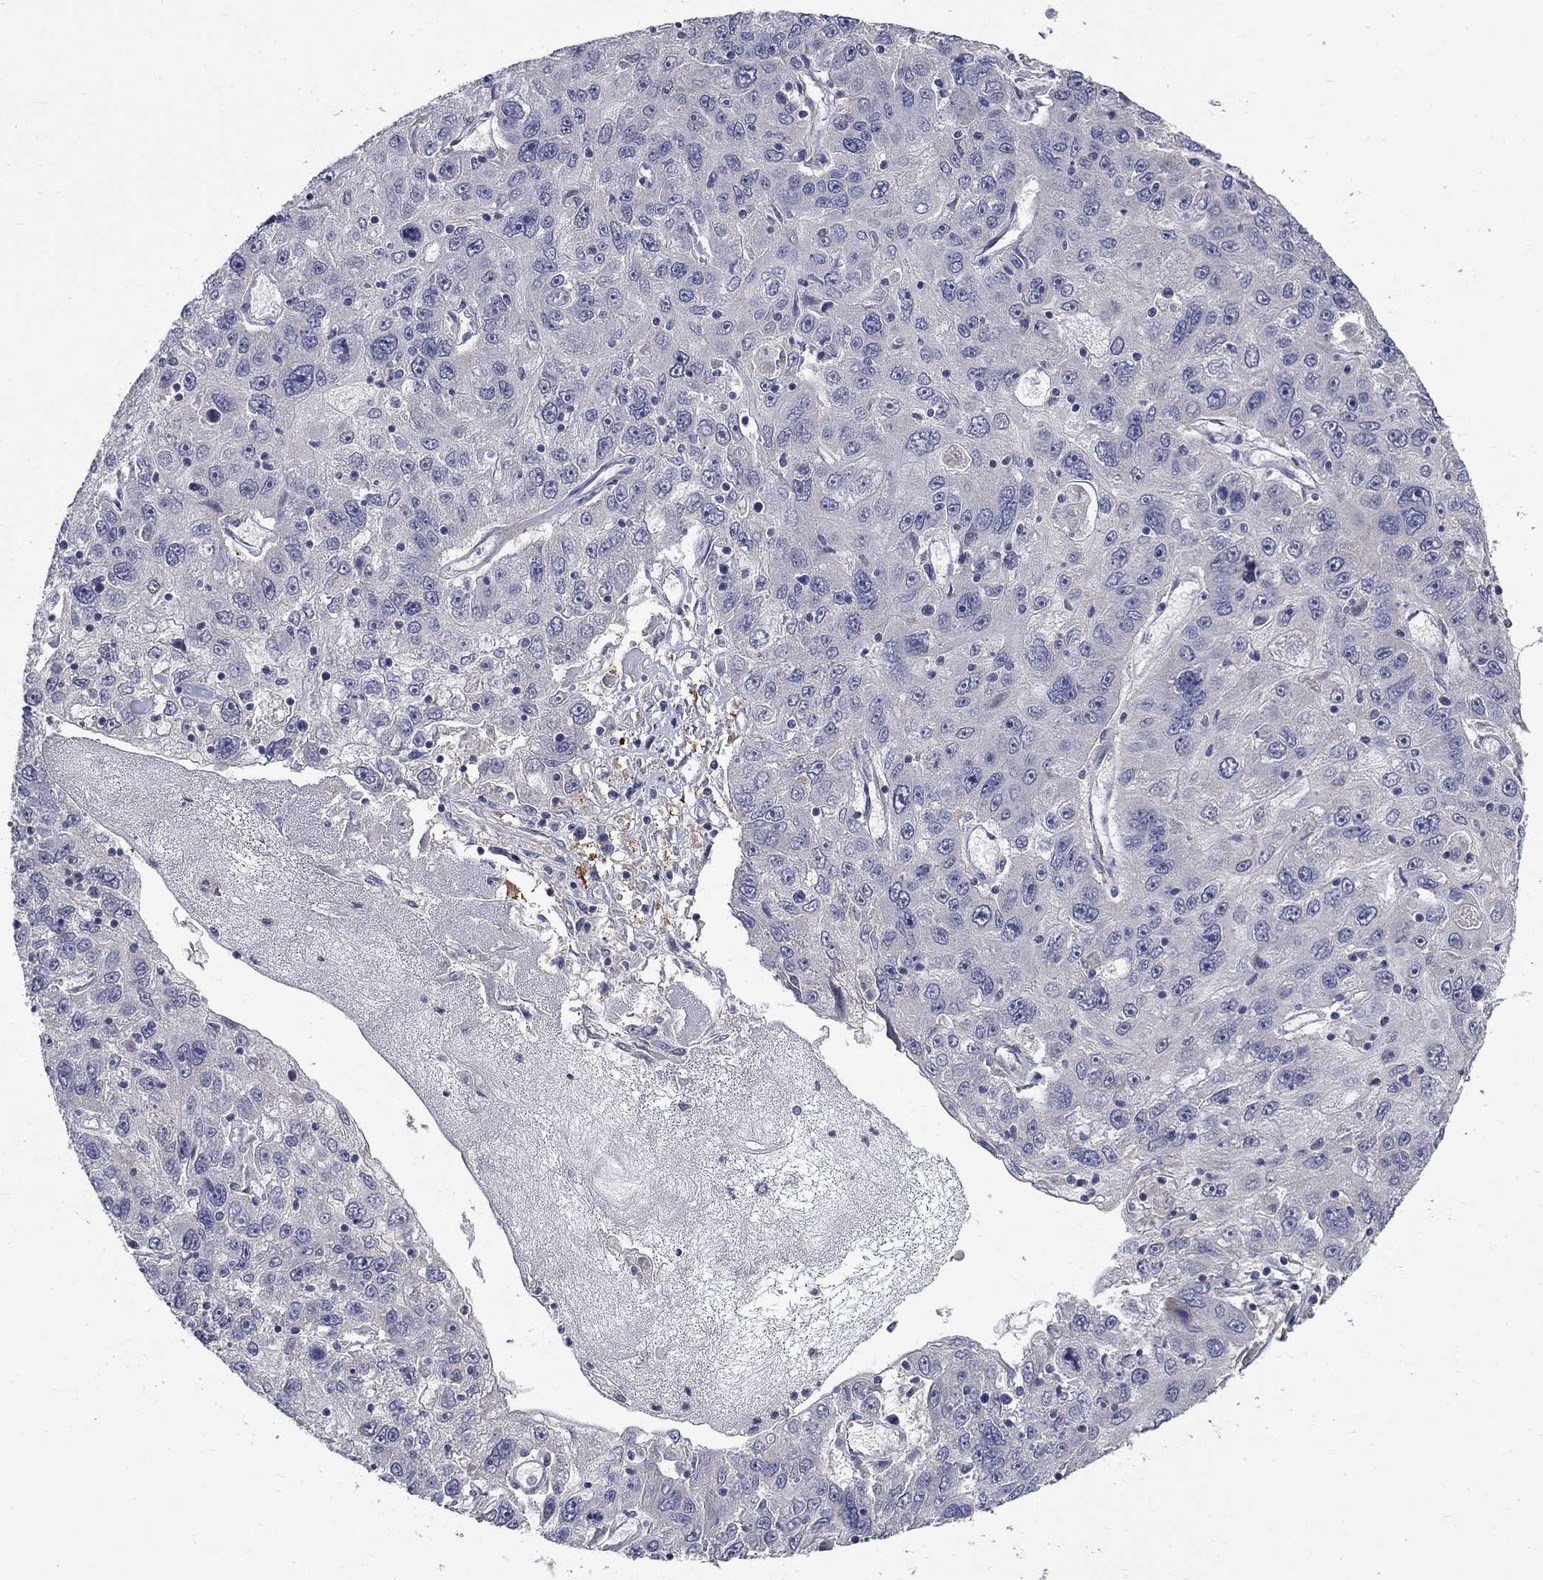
{"staining": {"intensity": "negative", "quantity": "none", "location": "none"}, "tissue": "stomach cancer", "cell_type": "Tumor cells", "image_type": "cancer", "snomed": [{"axis": "morphology", "description": "Adenocarcinoma, NOS"}, {"axis": "topography", "description": "Stomach"}], "caption": "High magnification brightfield microscopy of stomach cancer (adenocarcinoma) stained with DAB (3,3'-diaminobenzidine) (brown) and counterstained with hematoxylin (blue): tumor cells show no significant positivity.", "gene": "FAM3B", "patient": {"sex": "male", "age": 56}}